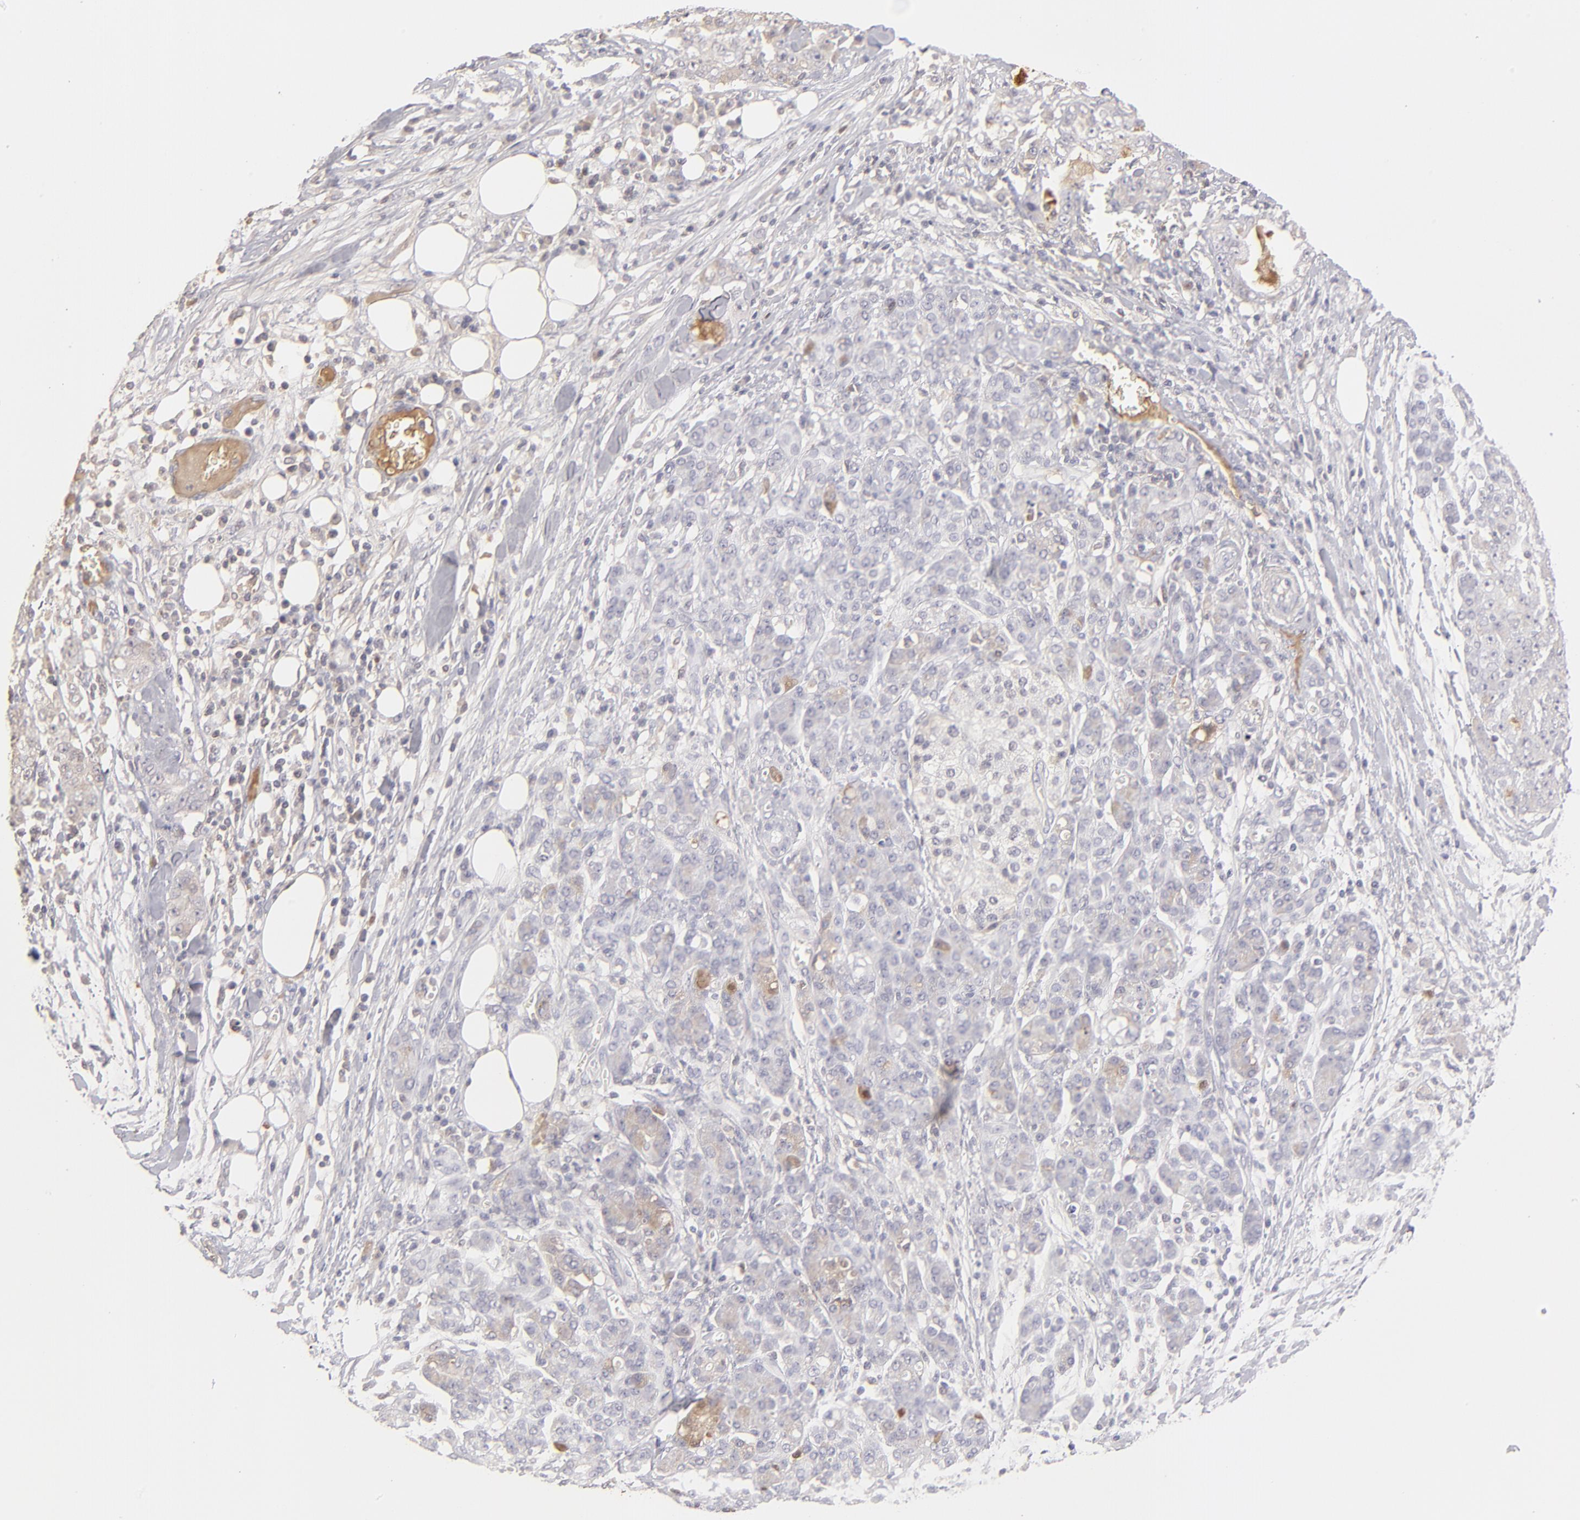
{"staining": {"intensity": "negative", "quantity": "none", "location": "none"}, "tissue": "pancreatic cancer", "cell_type": "Tumor cells", "image_type": "cancer", "snomed": [{"axis": "morphology", "description": "Adenocarcinoma, NOS"}, {"axis": "topography", "description": "Pancreas"}], "caption": "There is no significant positivity in tumor cells of pancreatic cancer (adenocarcinoma). The staining was performed using DAB to visualize the protein expression in brown, while the nuclei were stained in blue with hematoxylin (Magnification: 20x).", "gene": "ABCC4", "patient": {"sex": "female", "age": 73}}